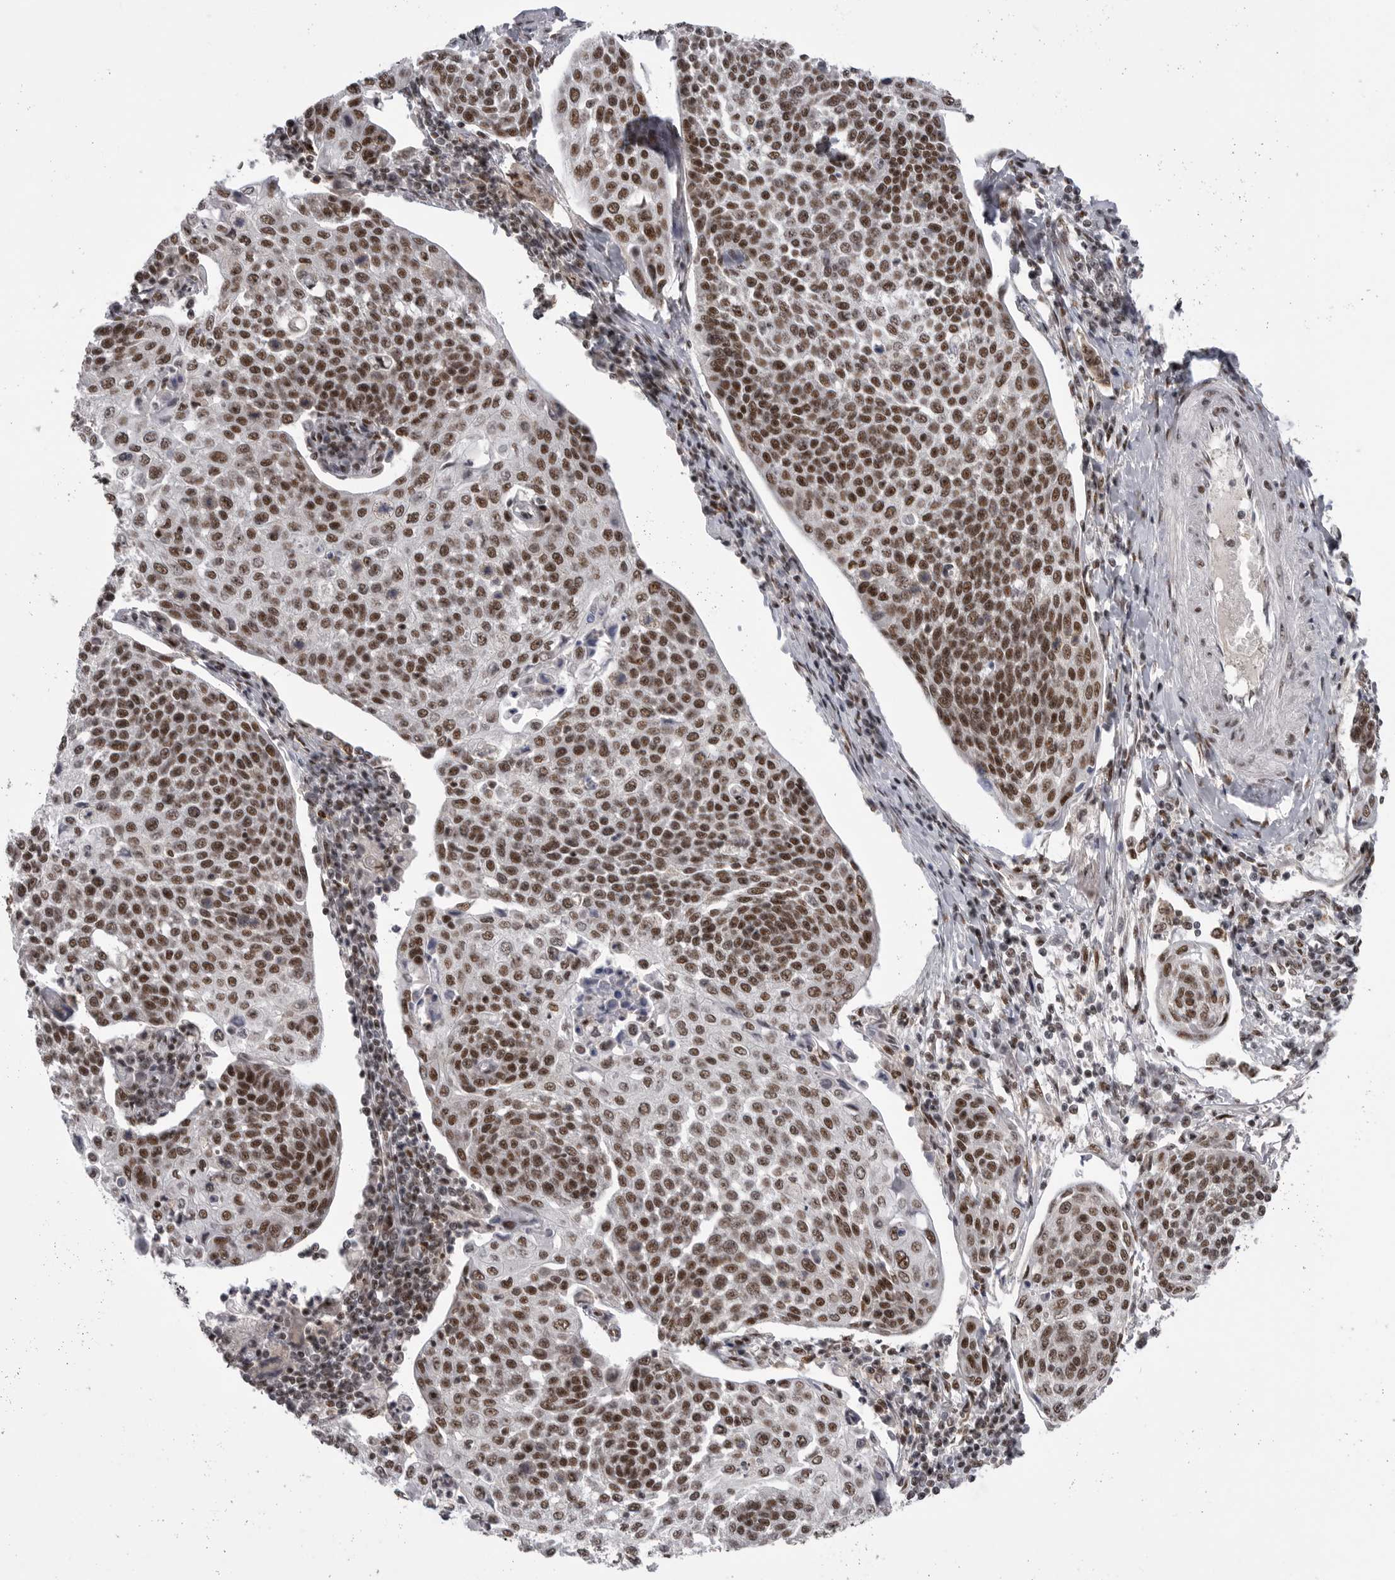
{"staining": {"intensity": "moderate", "quantity": ">75%", "location": "nuclear"}, "tissue": "cervical cancer", "cell_type": "Tumor cells", "image_type": "cancer", "snomed": [{"axis": "morphology", "description": "Squamous cell carcinoma, NOS"}, {"axis": "topography", "description": "Cervix"}], "caption": "The immunohistochemical stain highlights moderate nuclear expression in tumor cells of cervical cancer tissue.", "gene": "PPP1R8", "patient": {"sex": "female", "age": 34}}